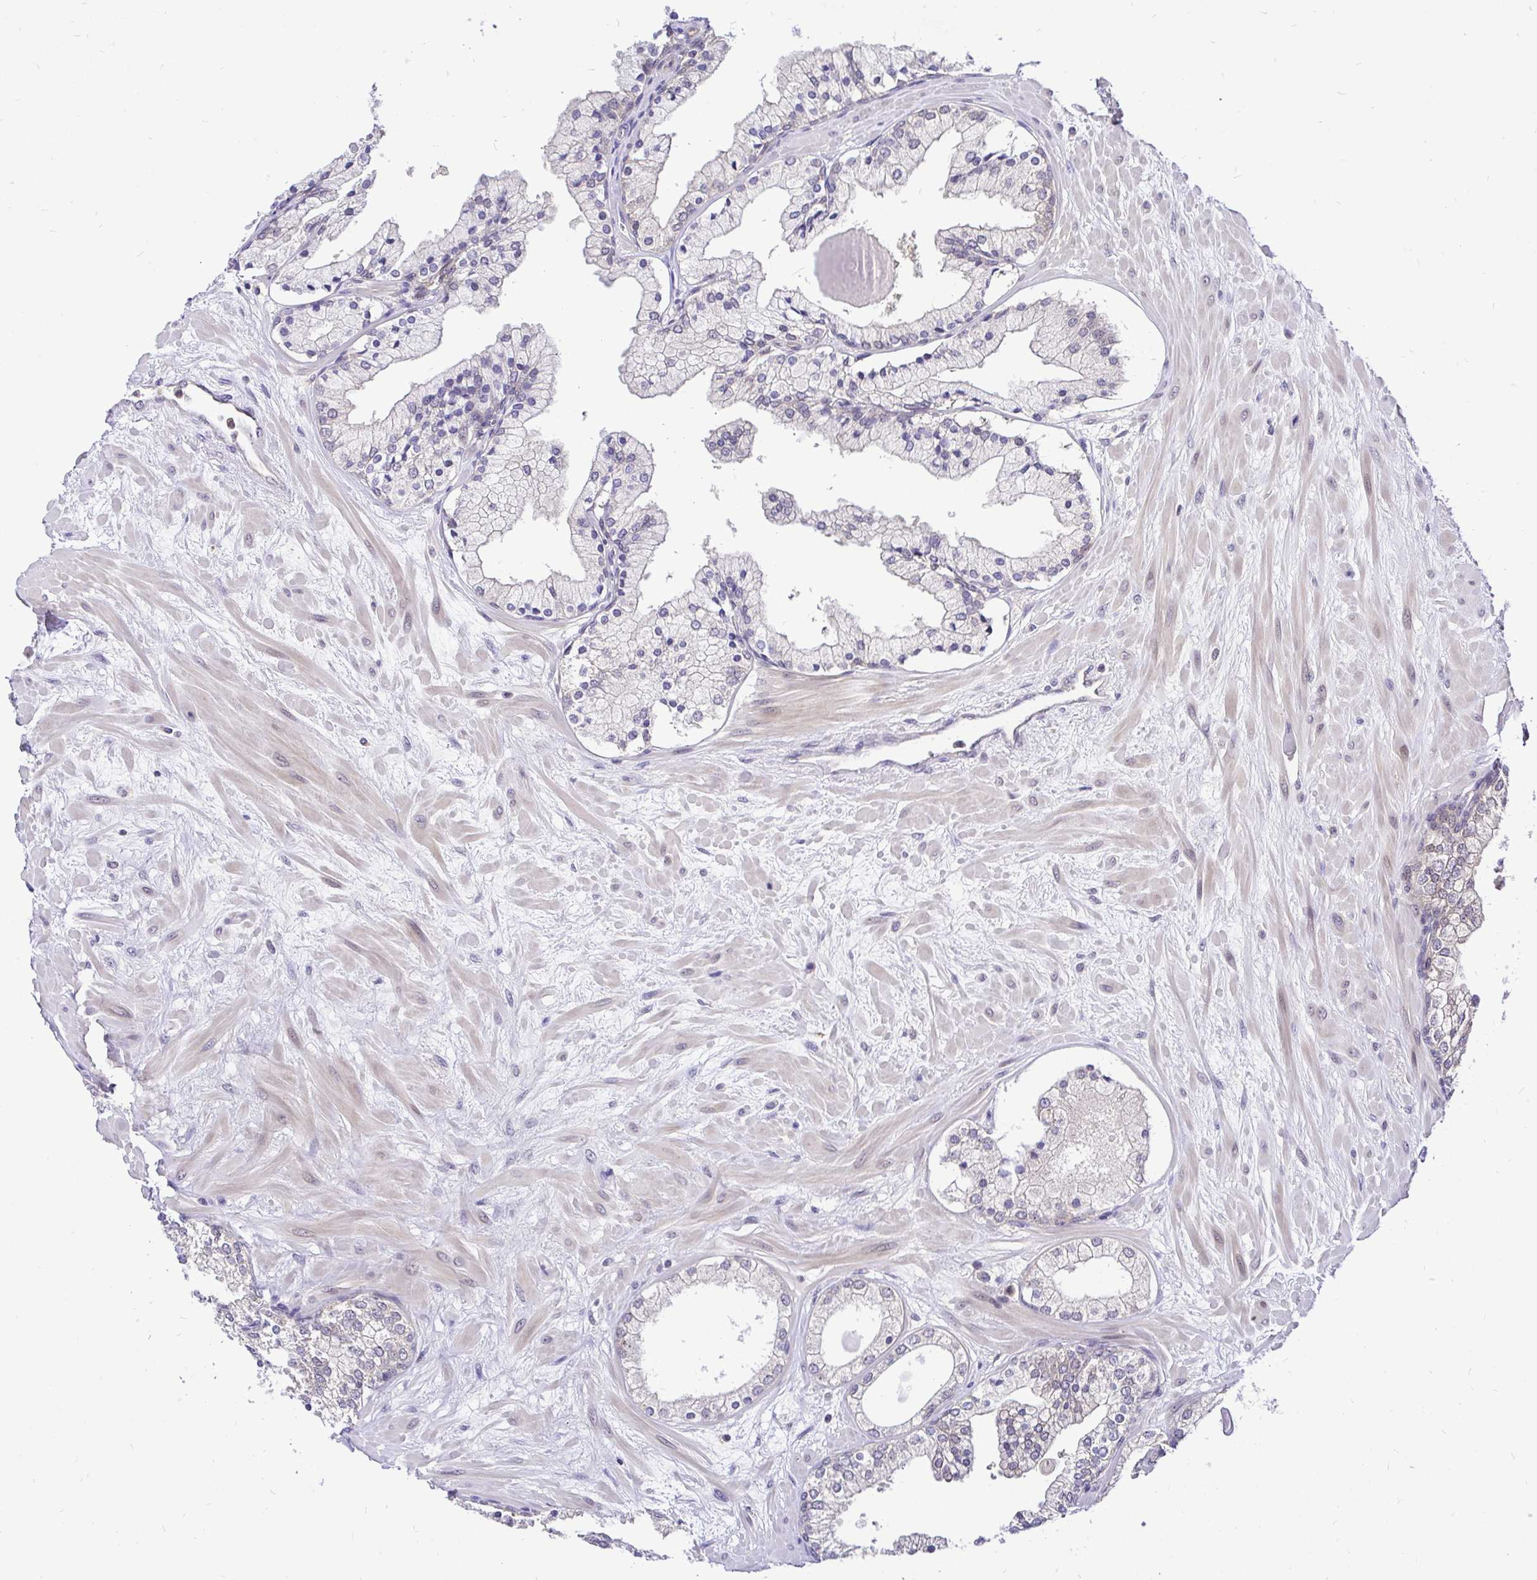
{"staining": {"intensity": "negative", "quantity": "none", "location": "none"}, "tissue": "prostate", "cell_type": "Glandular cells", "image_type": "normal", "snomed": [{"axis": "morphology", "description": "Normal tissue, NOS"}, {"axis": "topography", "description": "Prostate"}, {"axis": "topography", "description": "Peripheral nerve tissue"}], "caption": "This image is of benign prostate stained with immunohistochemistry (IHC) to label a protein in brown with the nuclei are counter-stained blue. There is no positivity in glandular cells. (Brightfield microscopy of DAB IHC at high magnification).", "gene": "UBE2M", "patient": {"sex": "male", "age": 61}}